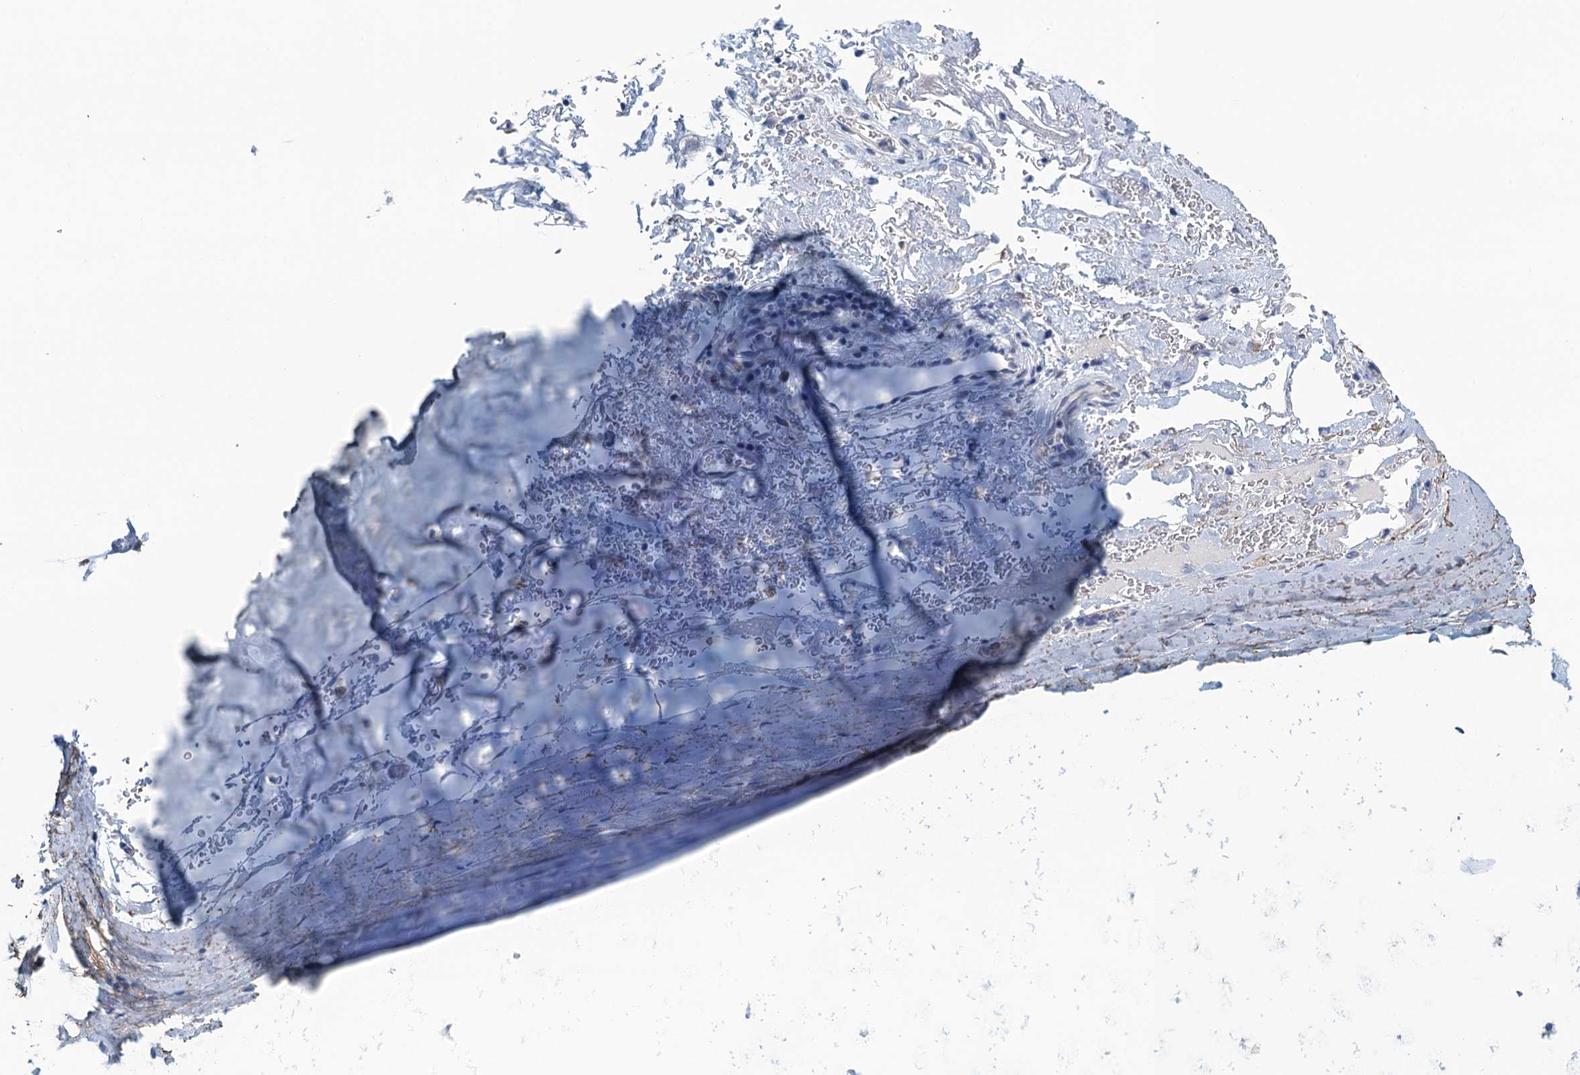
{"staining": {"intensity": "negative", "quantity": "none", "location": "none"}, "tissue": "adipose tissue", "cell_type": "Adipocytes", "image_type": "normal", "snomed": [{"axis": "morphology", "description": "Normal tissue, NOS"}, {"axis": "topography", "description": "Cartilage tissue"}], "caption": "This micrograph is of benign adipose tissue stained with immunohistochemistry to label a protein in brown with the nuclei are counter-stained blue. There is no staining in adipocytes.", "gene": "C10orf88", "patient": {"sex": "female", "age": 63}}